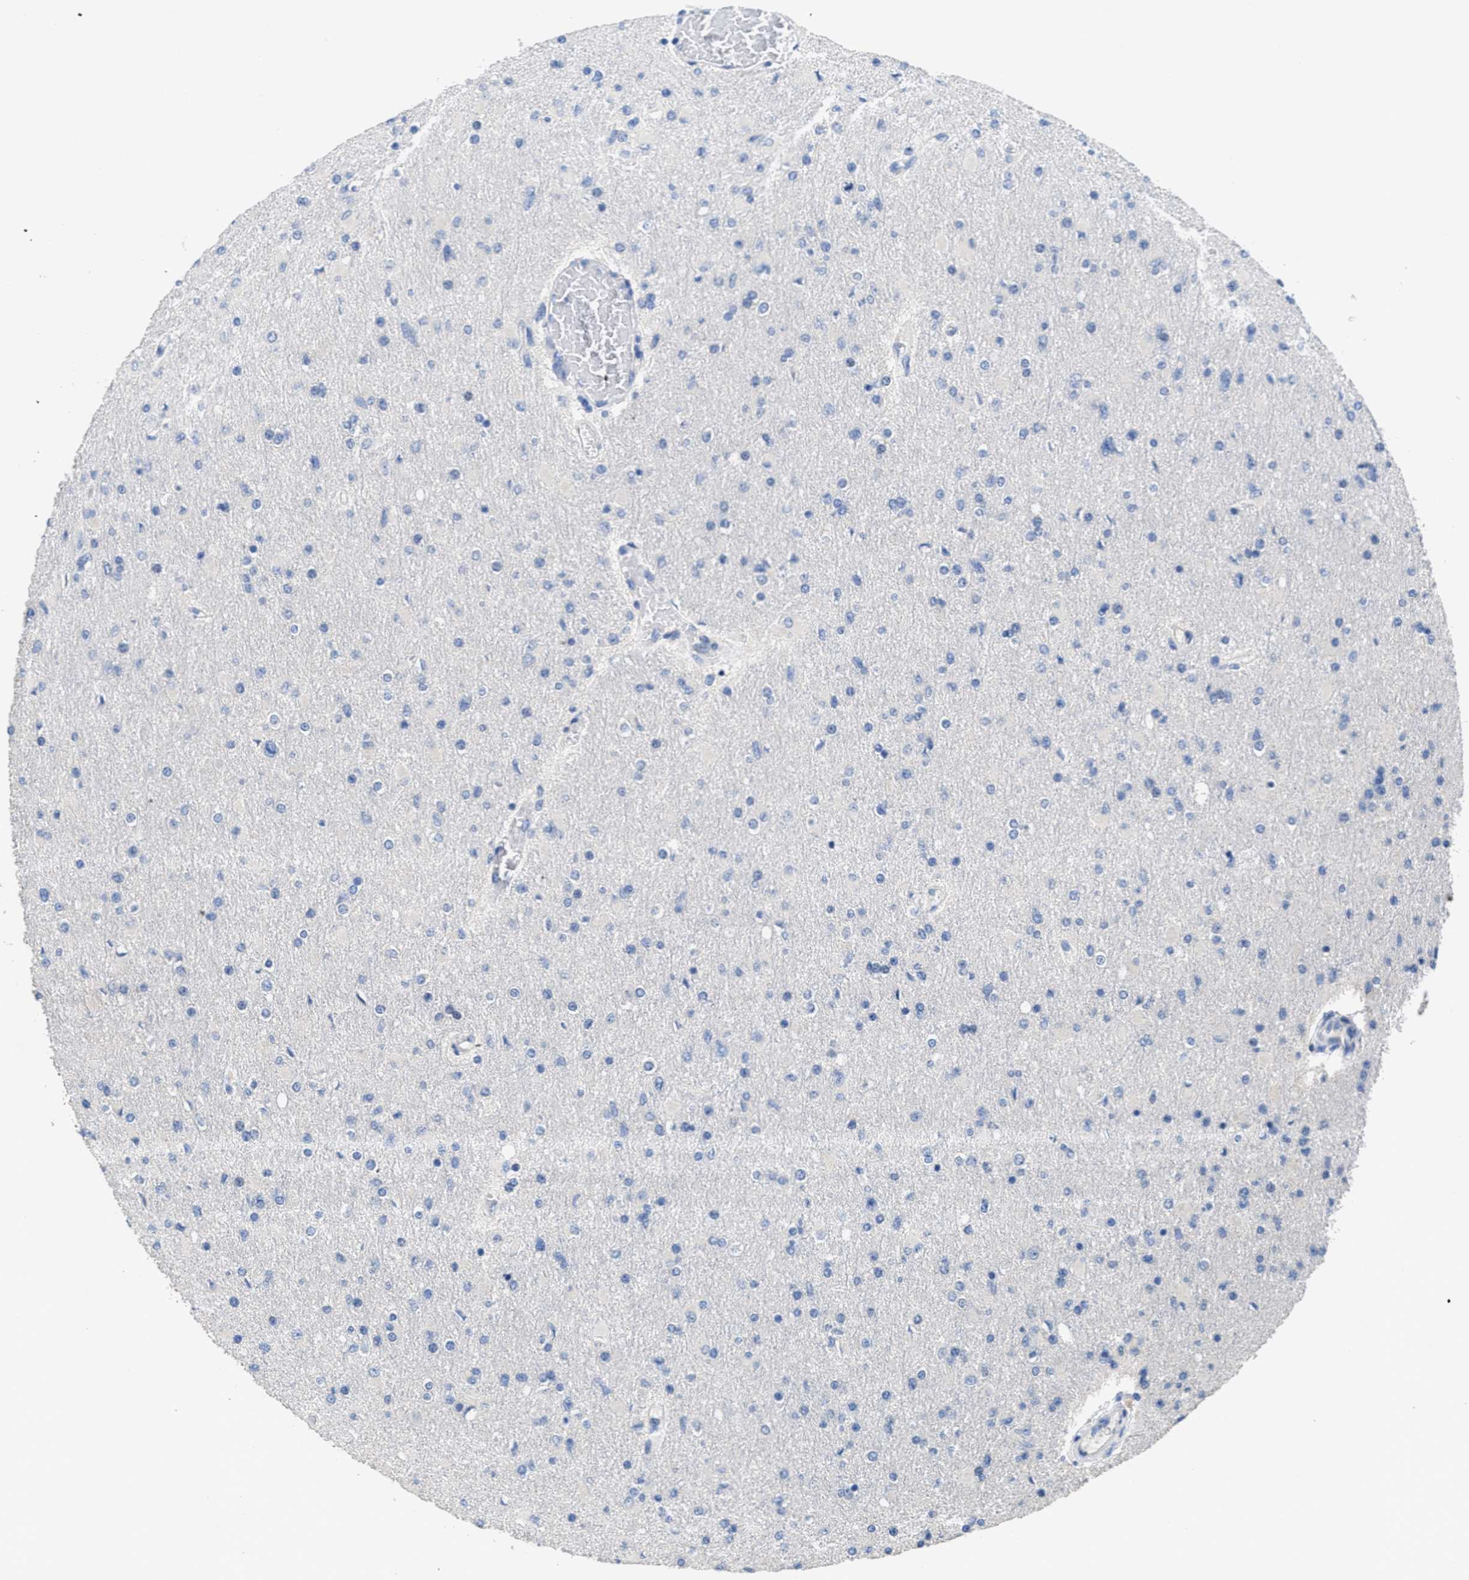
{"staining": {"intensity": "negative", "quantity": "none", "location": "none"}, "tissue": "glioma", "cell_type": "Tumor cells", "image_type": "cancer", "snomed": [{"axis": "morphology", "description": "Glioma, malignant, High grade"}, {"axis": "topography", "description": "Cerebral cortex"}], "caption": "Tumor cells are negative for protein expression in human malignant glioma (high-grade).", "gene": "CA9", "patient": {"sex": "female", "age": 36}}